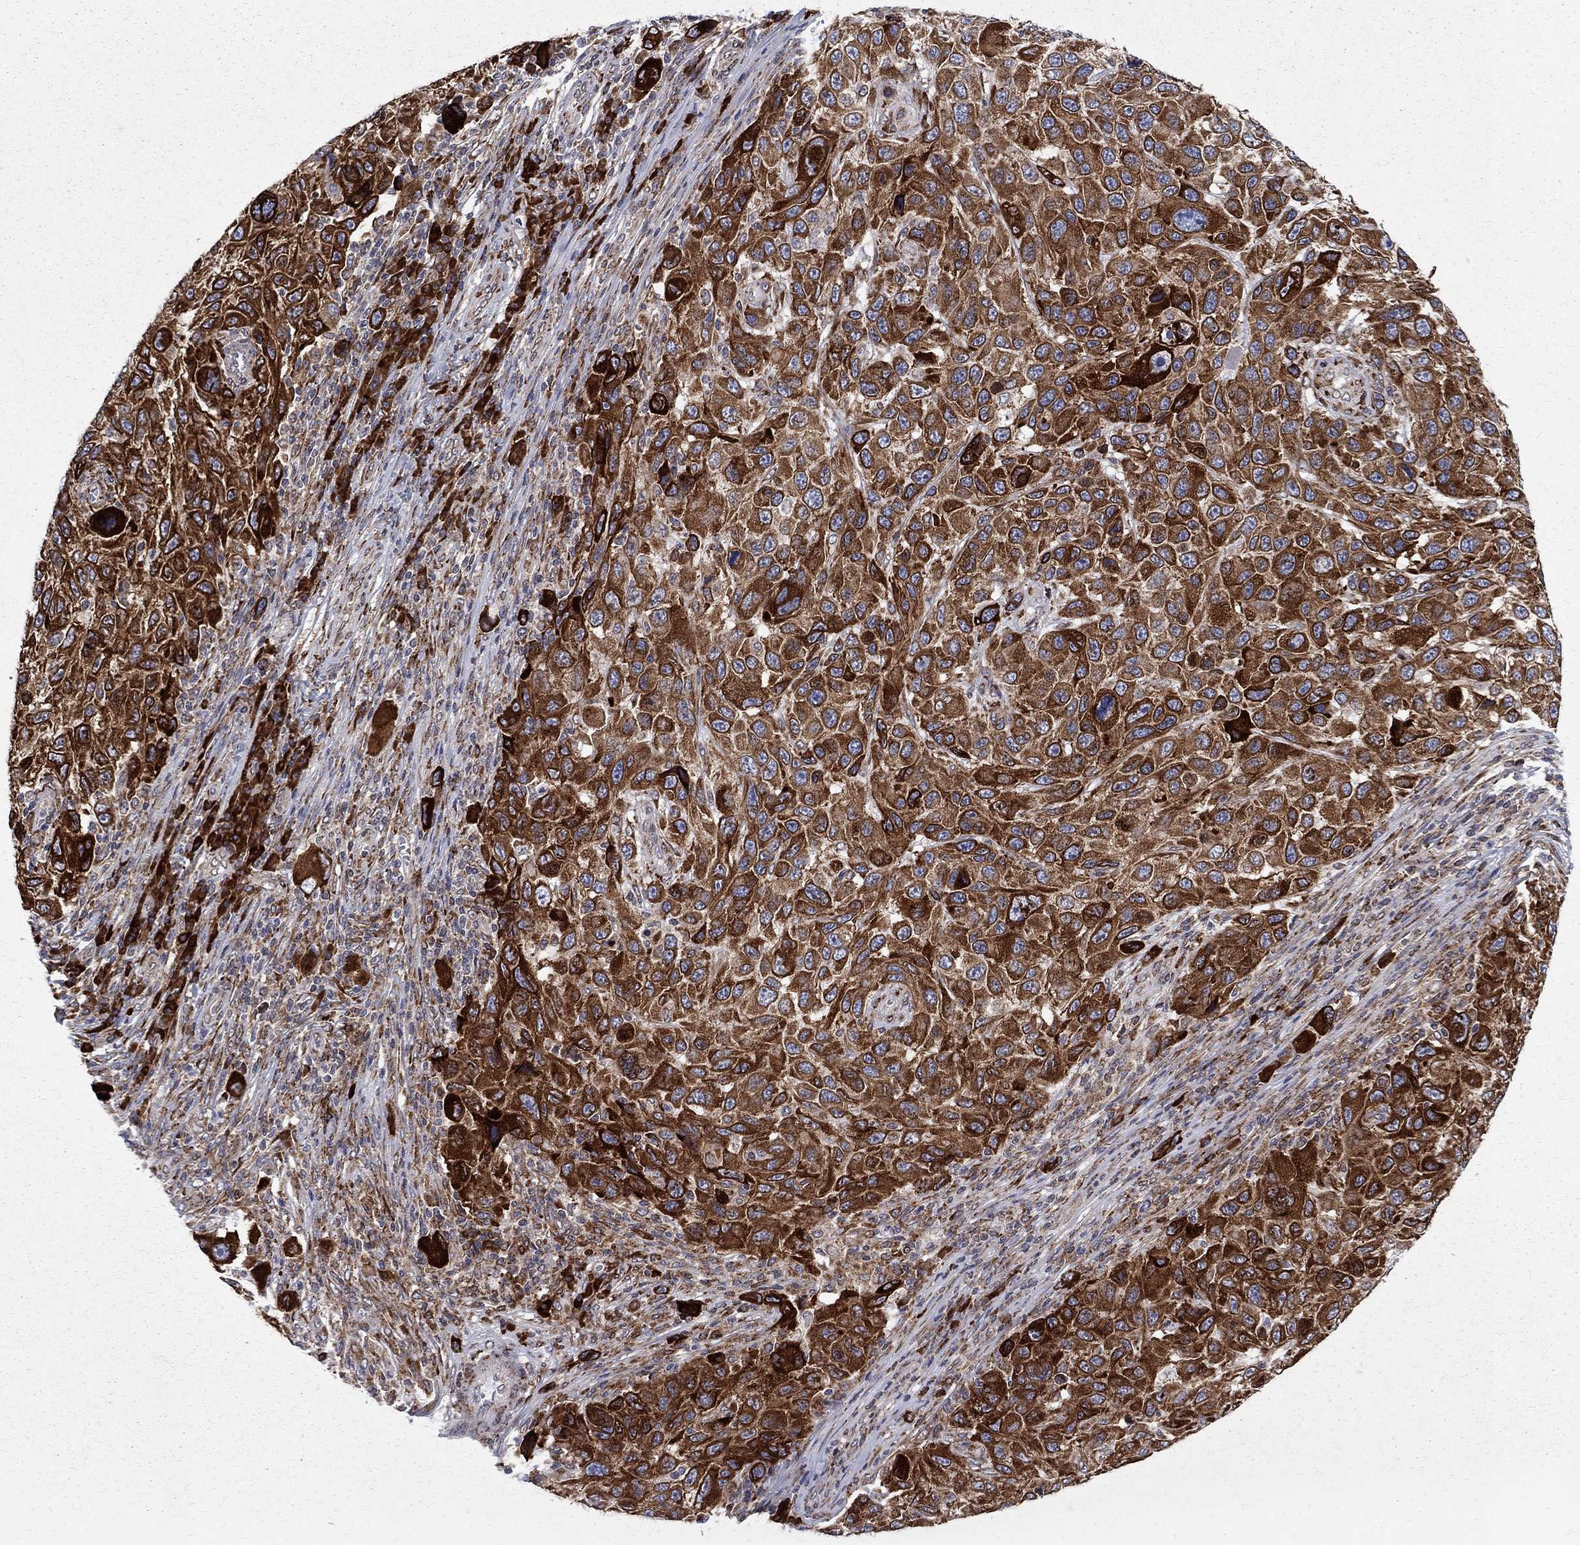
{"staining": {"intensity": "strong", "quantity": "25%-75%", "location": "cytoplasmic/membranous"}, "tissue": "melanoma", "cell_type": "Tumor cells", "image_type": "cancer", "snomed": [{"axis": "morphology", "description": "Malignant melanoma, NOS"}, {"axis": "topography", "description": "Skin"}], "caption": "Protein expression analysis of melanoma demonstrates strong cytoplasmic/membranous expression in approximately 25%-75% of tumor cells. Nuclei are stained in blue.", "gene": "CAB39L", "patient": {"sex": "male", "age": 53}}